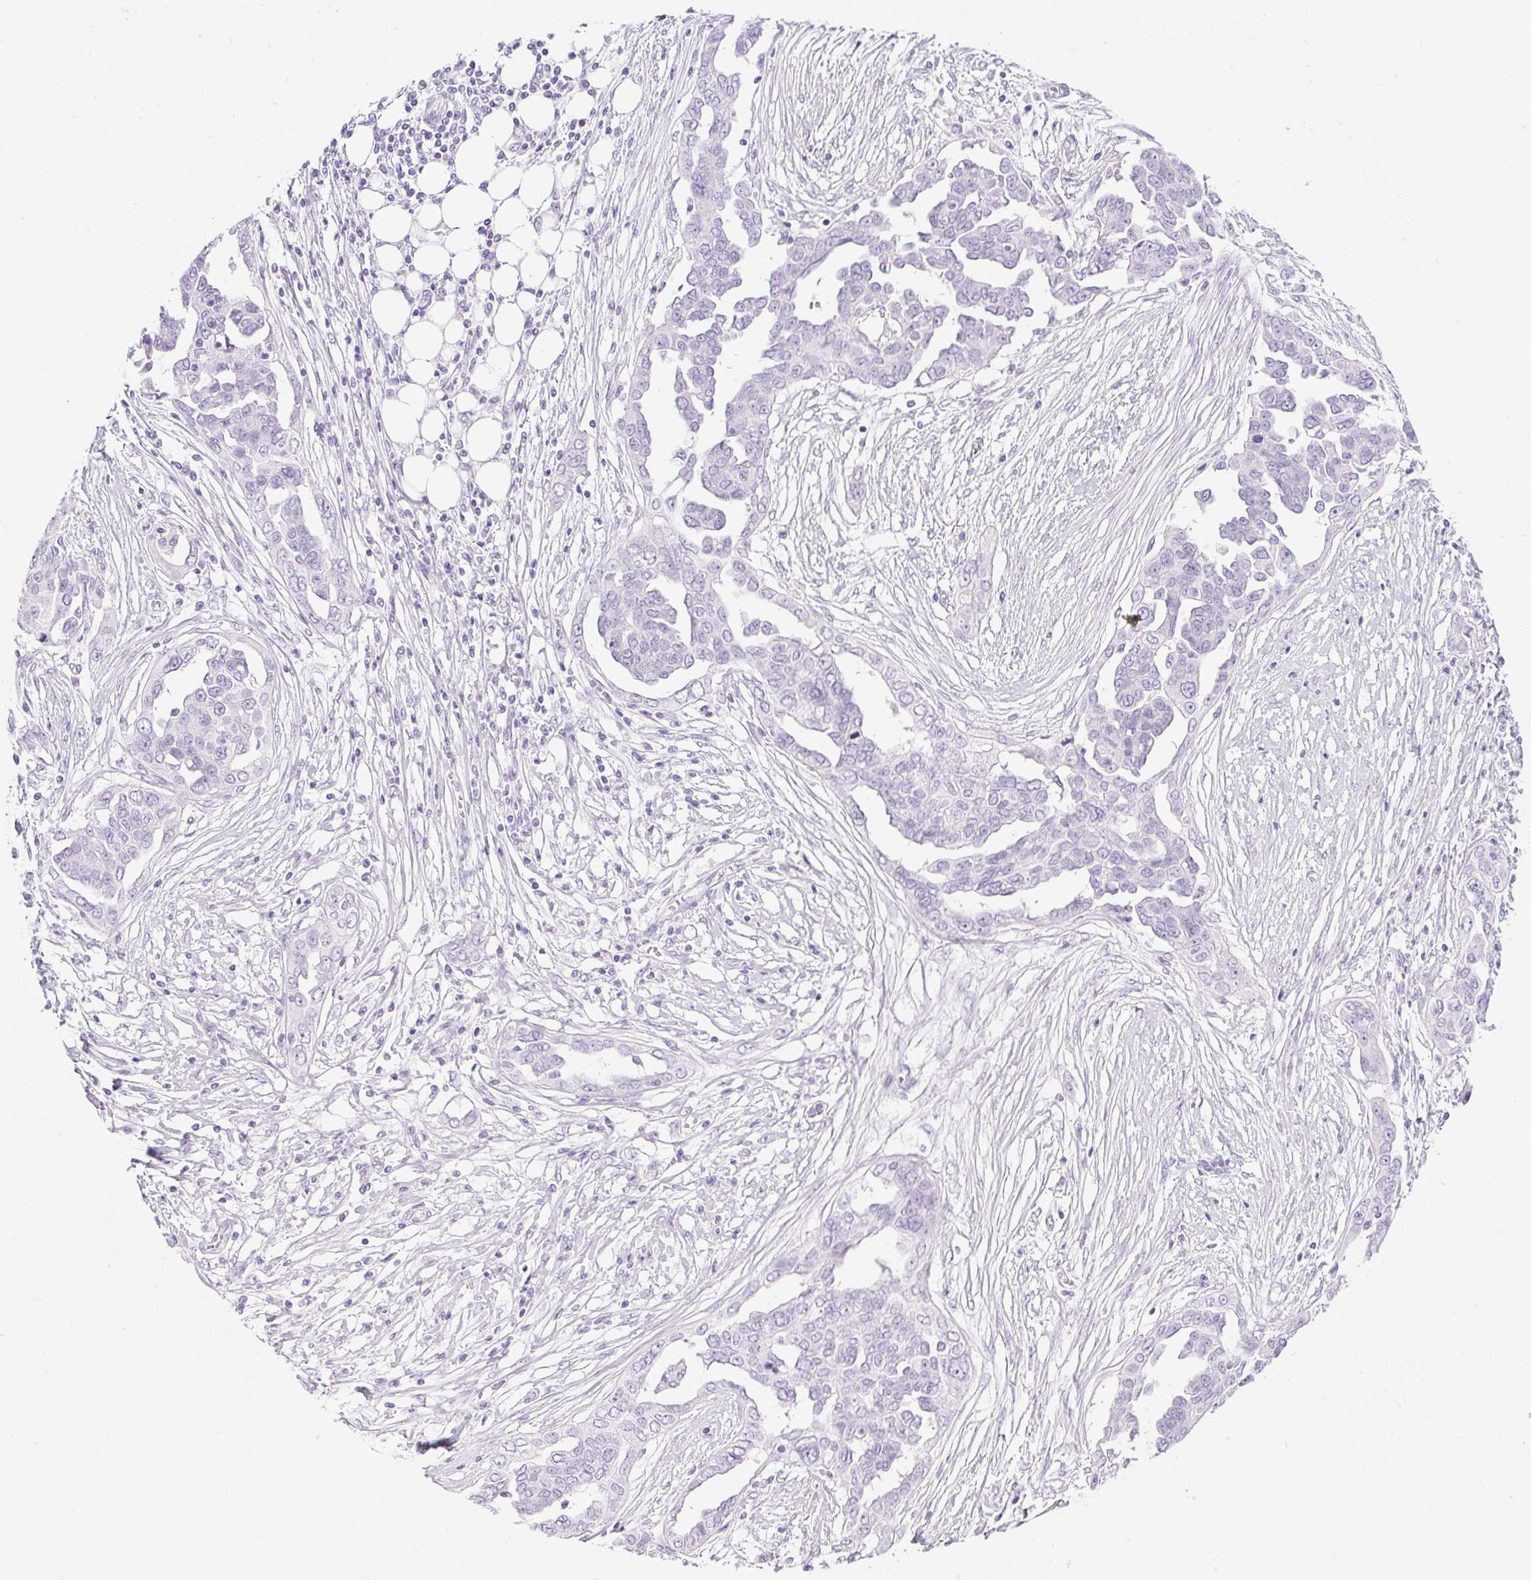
{"staining": {"intensity": "negative", "quantity": "none", "location": "none"}, "tissue": "ovarian cancer", "cell_type": "Tumor cells", "image_type": "cancer", "snomed": [{"axis": "morphology", "description": "Cystadenocarcinoma, serous, NOS"}, {"axis": "topography", "description": "Ovary"}], "caption": "Immunohistochemistry (IHC) photomicrograph of human ovarian serous cystadenocarcinoma stained for a protein (brown), which demonstrates no staining in tumor cells. (DAB (3,3'-diaminobenzidine) immunohistochemistry (IHC), high magnification).", "gene": "SPRR4", "patient": {"sex": "female", "age": 59}}